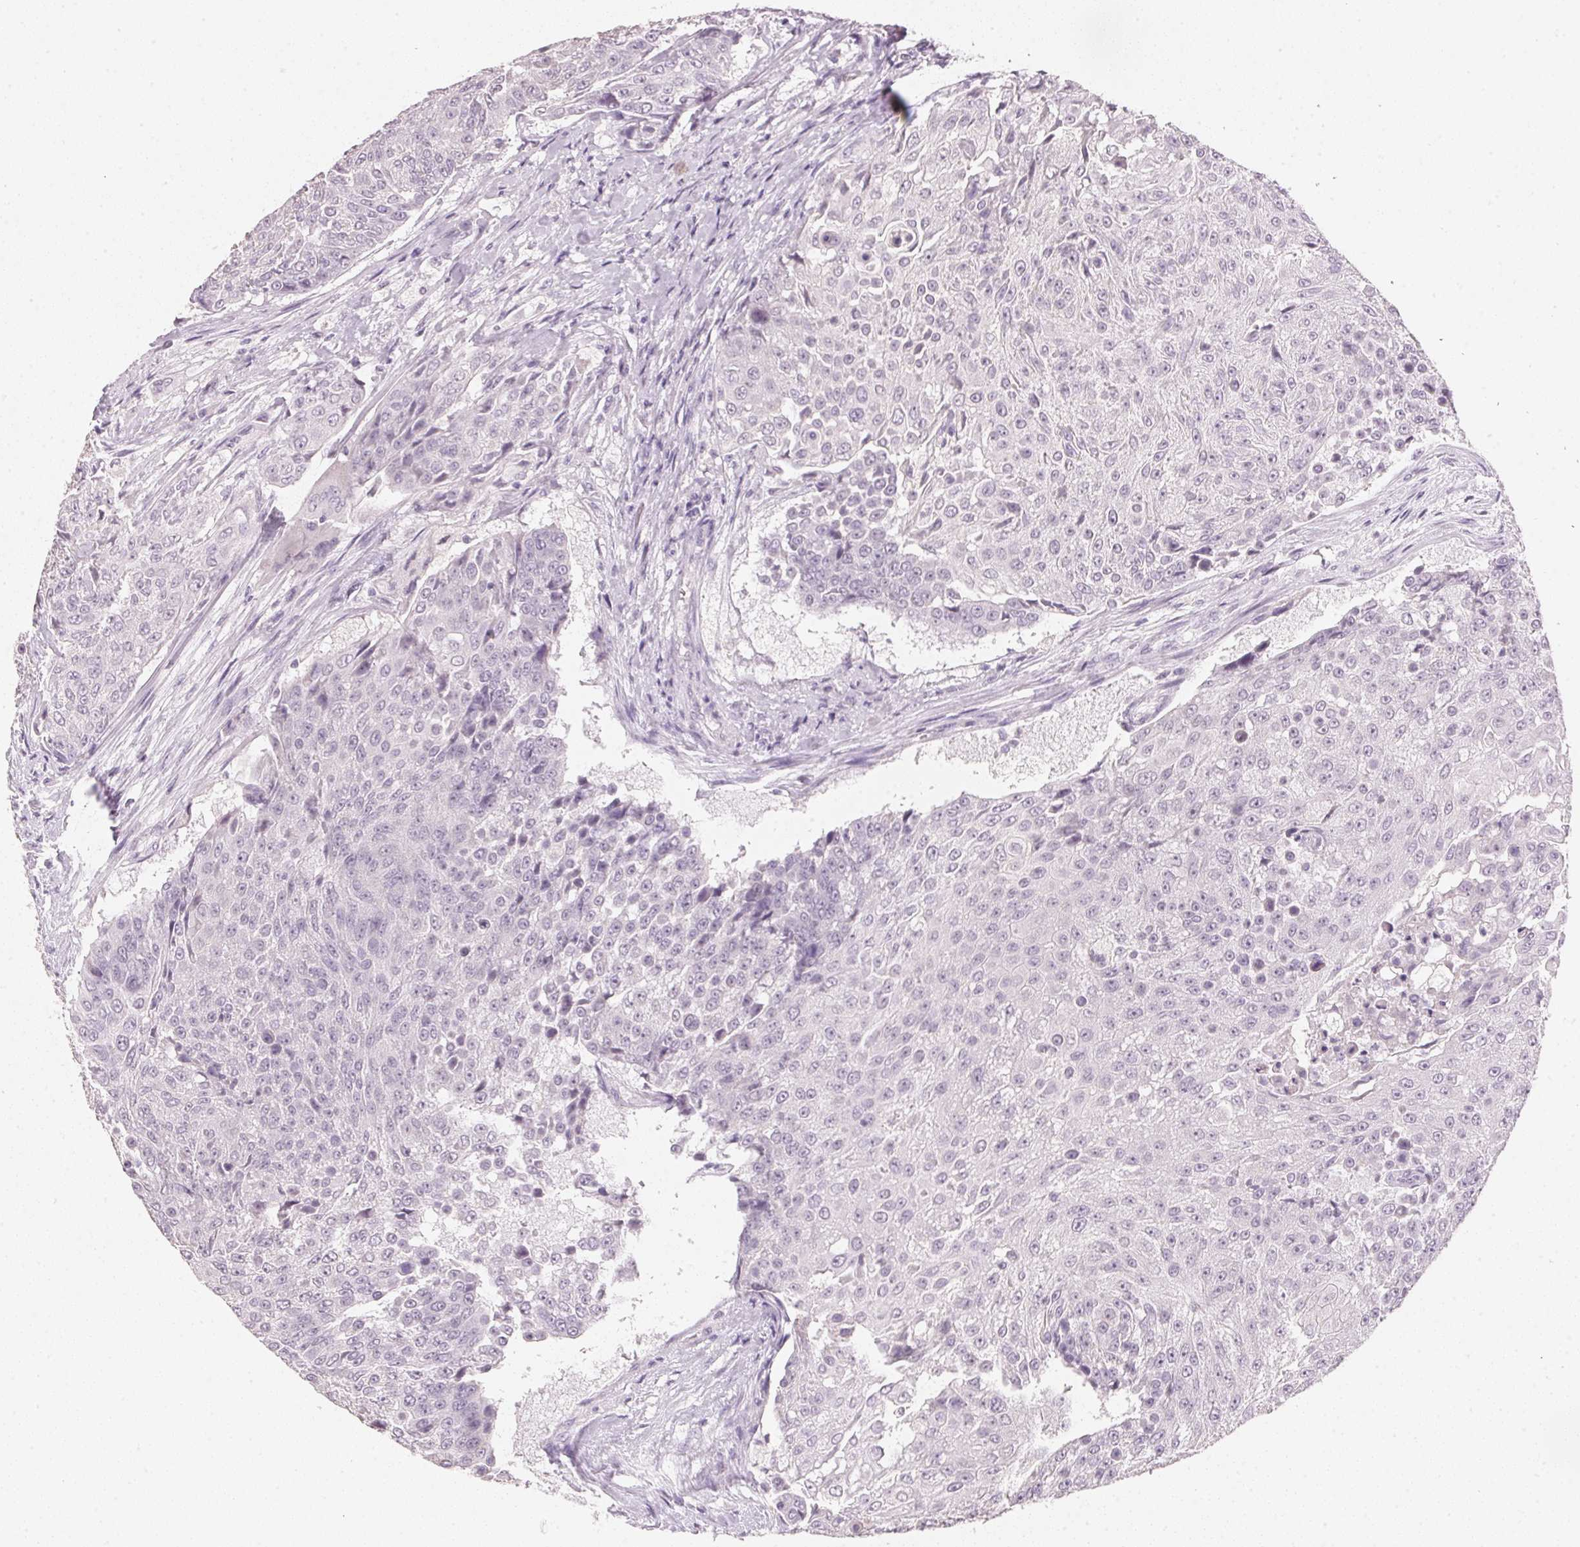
{"staining": {"intensity": "negative", "quantity": "none", "location": "none"}, "tissue": "urothelial cancer", "cell_type": "Tumor cells", "image_type": "cancer", "snomed": [{"axis": "morphology", "description": "Urothelial carcinoma, High grade"}, {"axis": "topography", "description": "Urinary bladder"}], "caption": "DAB (3,3'-diaminobenzidine) immunohistochemical staining of human urothelial carcinoma (high-grade) reveals no significant staining in tumor cells.", "gene": "IGFBP1", "patient": {"sex": "female", "age": 63}}